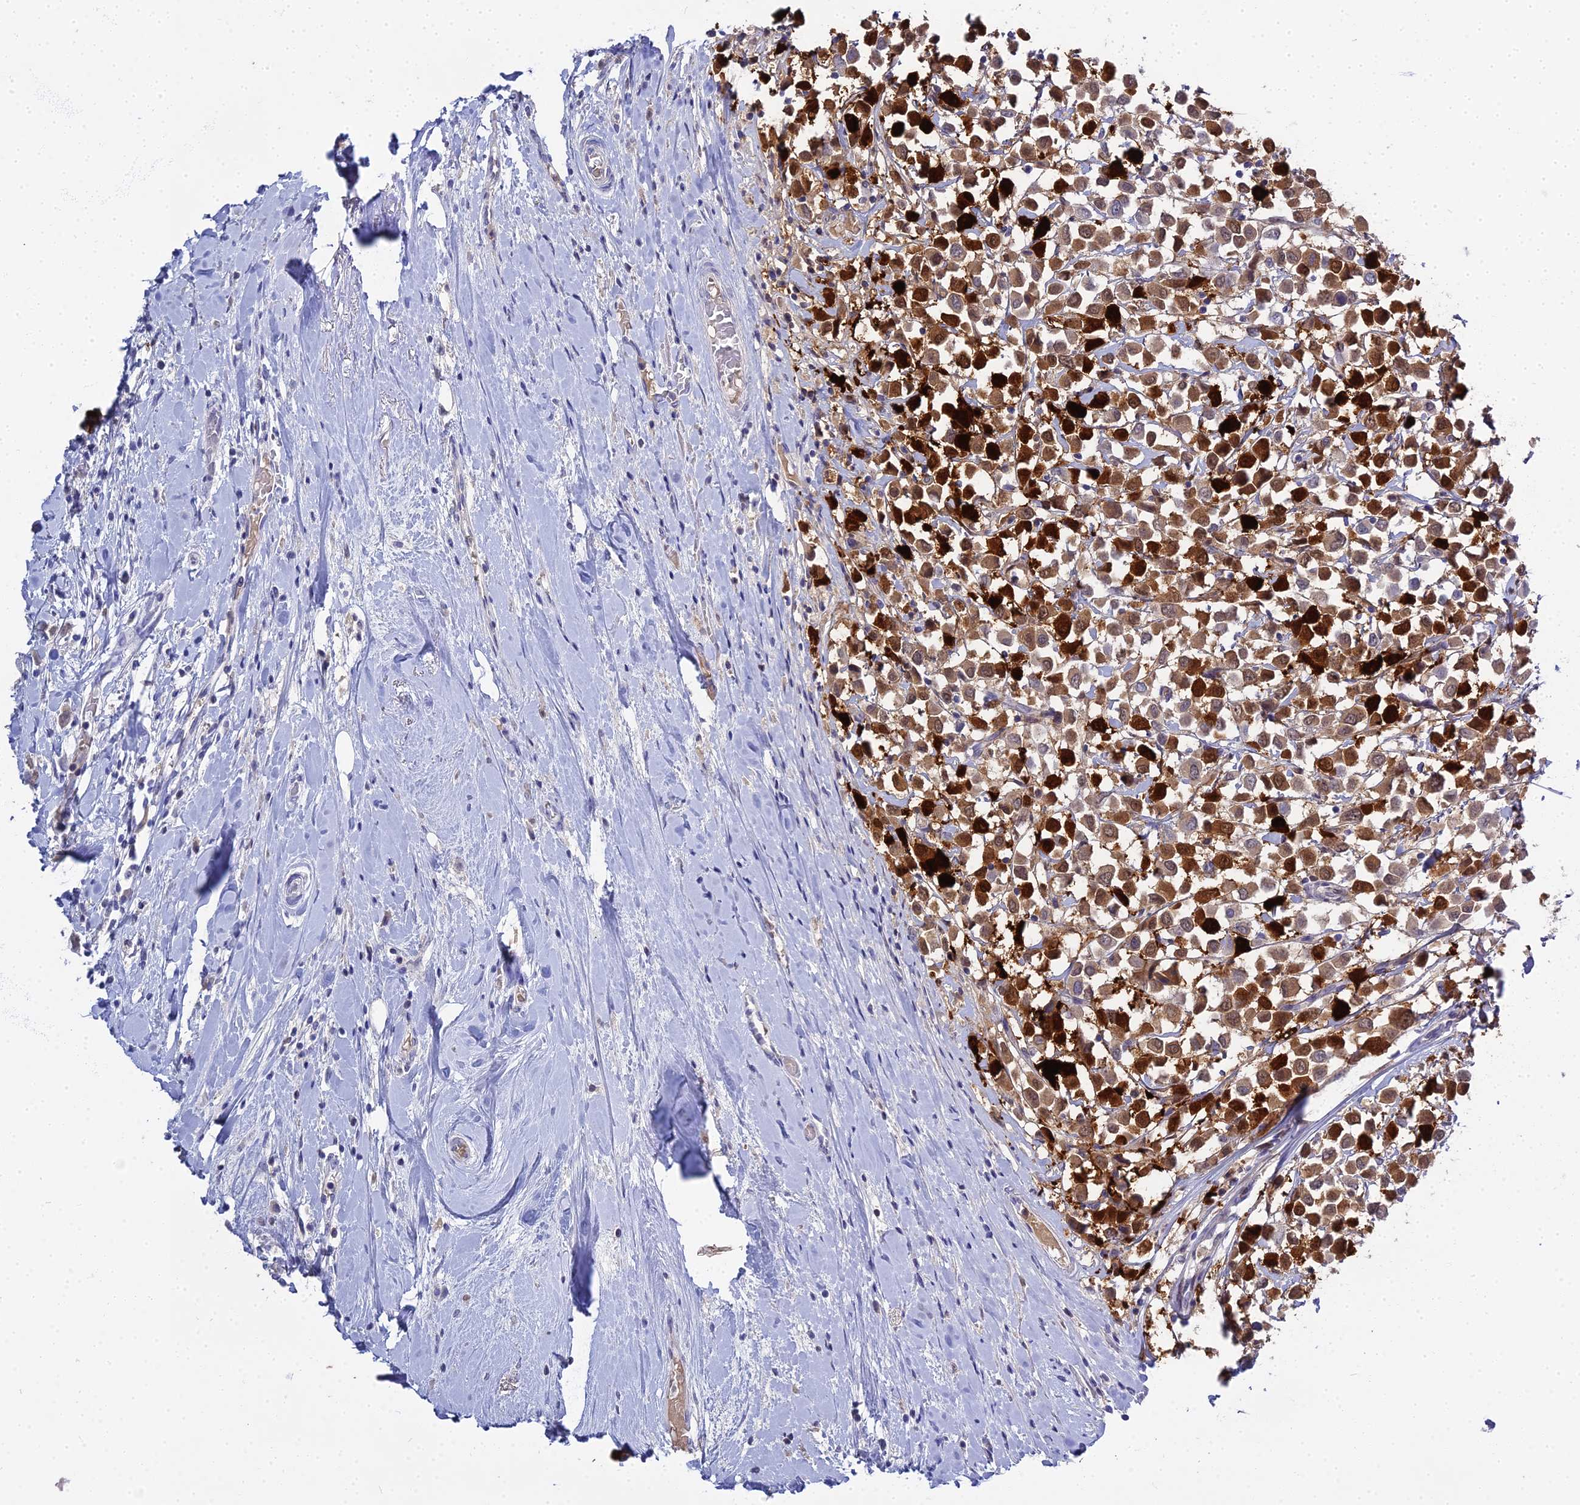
{"staining": {"intensity": "strong", "quantity": "25%-75%", "location": "cytoplasmic/membranous,nuclear"}, "tissue": "breast cancer", "cell_type": "Tumor cells", "image_type": "cancer", "snomed": [{"axis": "morphology", "description": "Duct carcinoma"}, {"axis": "topography", "description": "Breast"}], "caption": "A high-resolution histopathology image shows immunohistochemistry staining of infiltrating ductal carcinoma (breast), which exhibits strong cytoplasmic/membranous and nuclear staining in approximately 25%-75% of tumor cells.", "gene": "S100A7", "patient": {"sex": "female", "age": 61}}